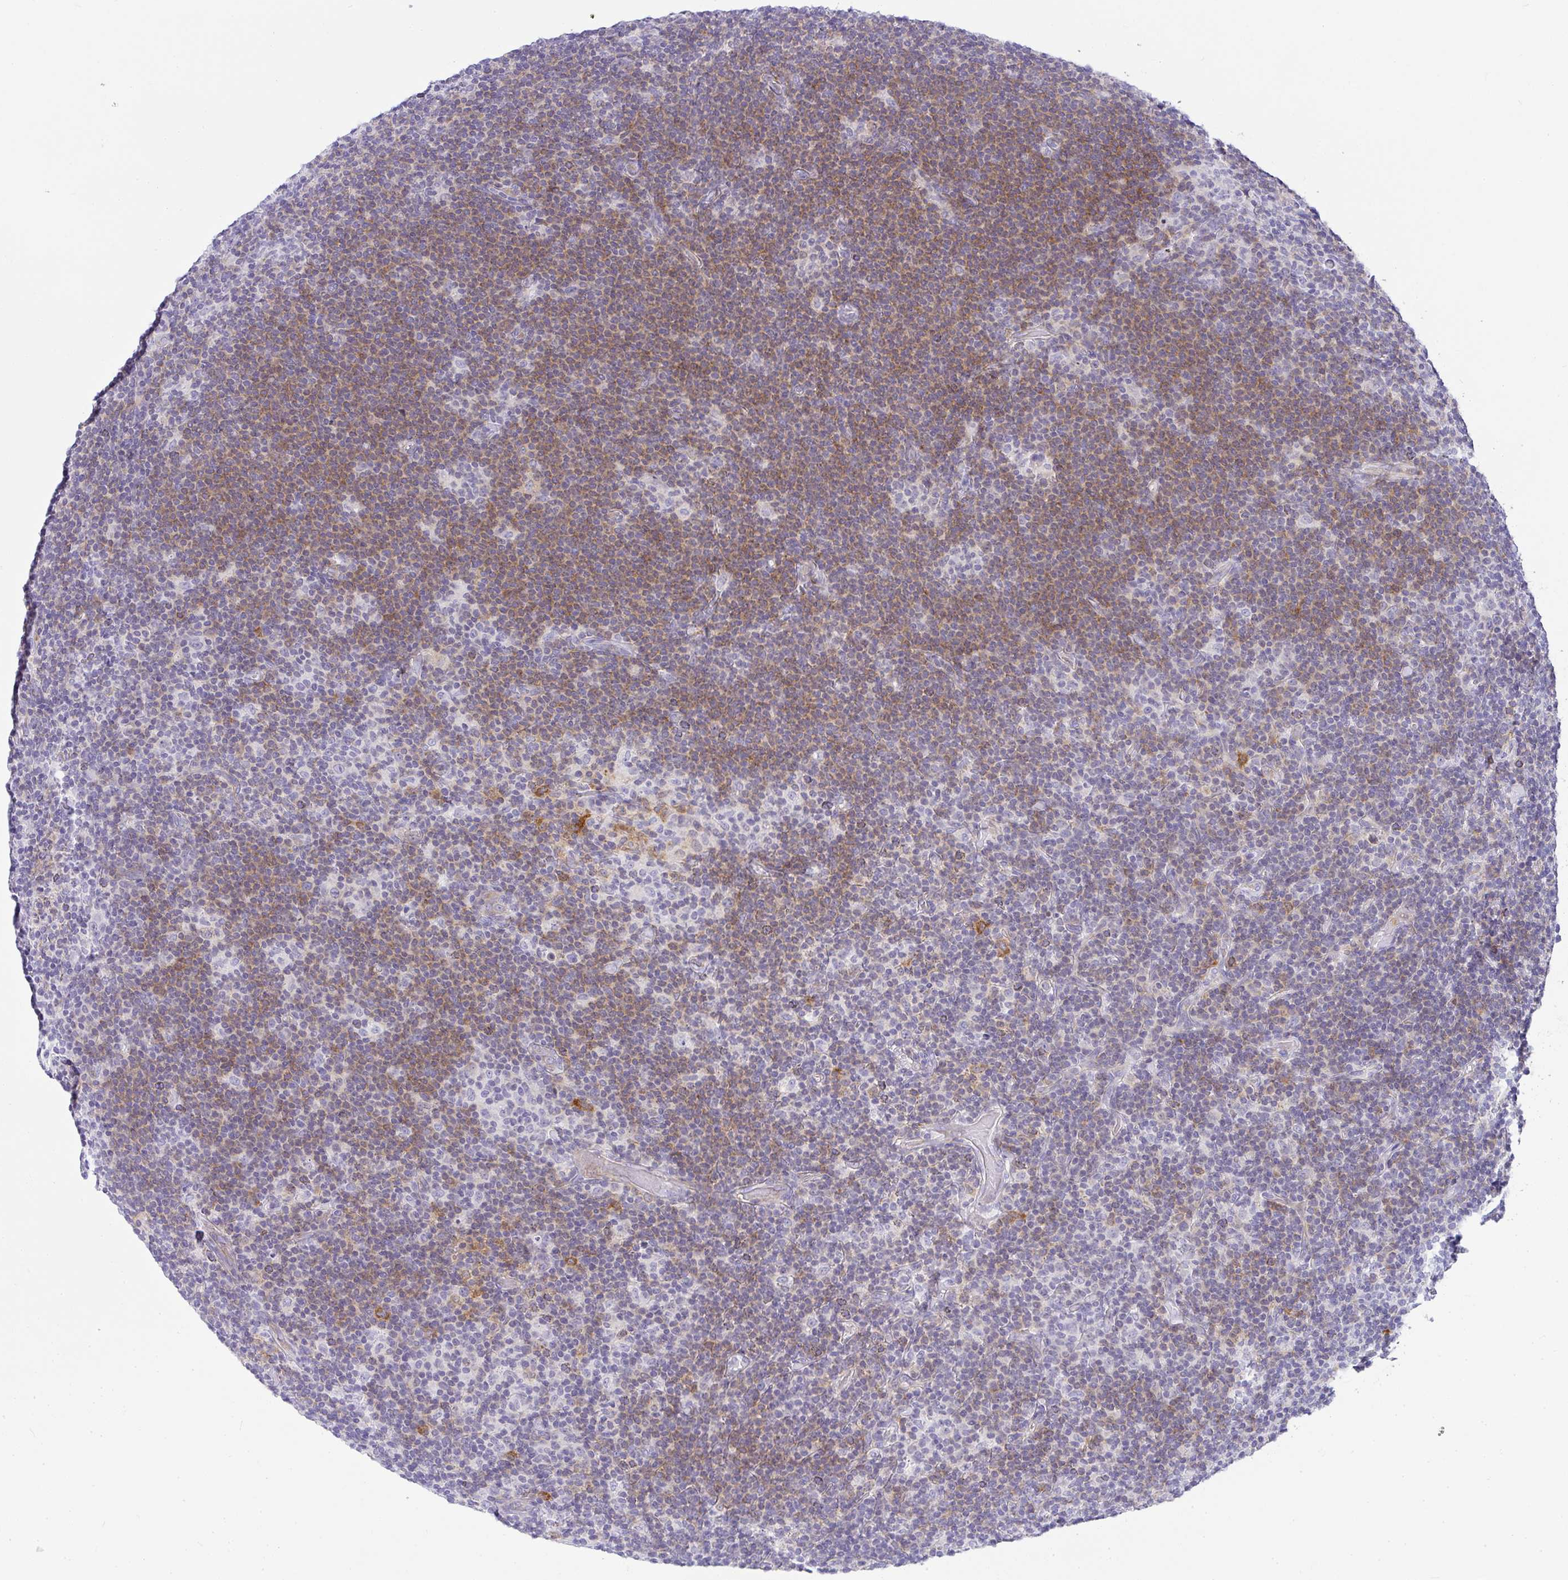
{"staining": {"intensity": "negative", "quantity": "none", "location": "none"}, "tissue": "lymphoma", "cell_type": "Tumor cells", "image_type": "cancer", "snomed": [{"axis": "morphology", "description": "Hodgkin's disease, NOS"}, {"axis": "topography", "description": "Lymph node"}], "caption": "Tumor cells are negative for protein expression in human lymphoma.", "gene": "LIPE", "patient": {"sex": "female", "age": 57}}